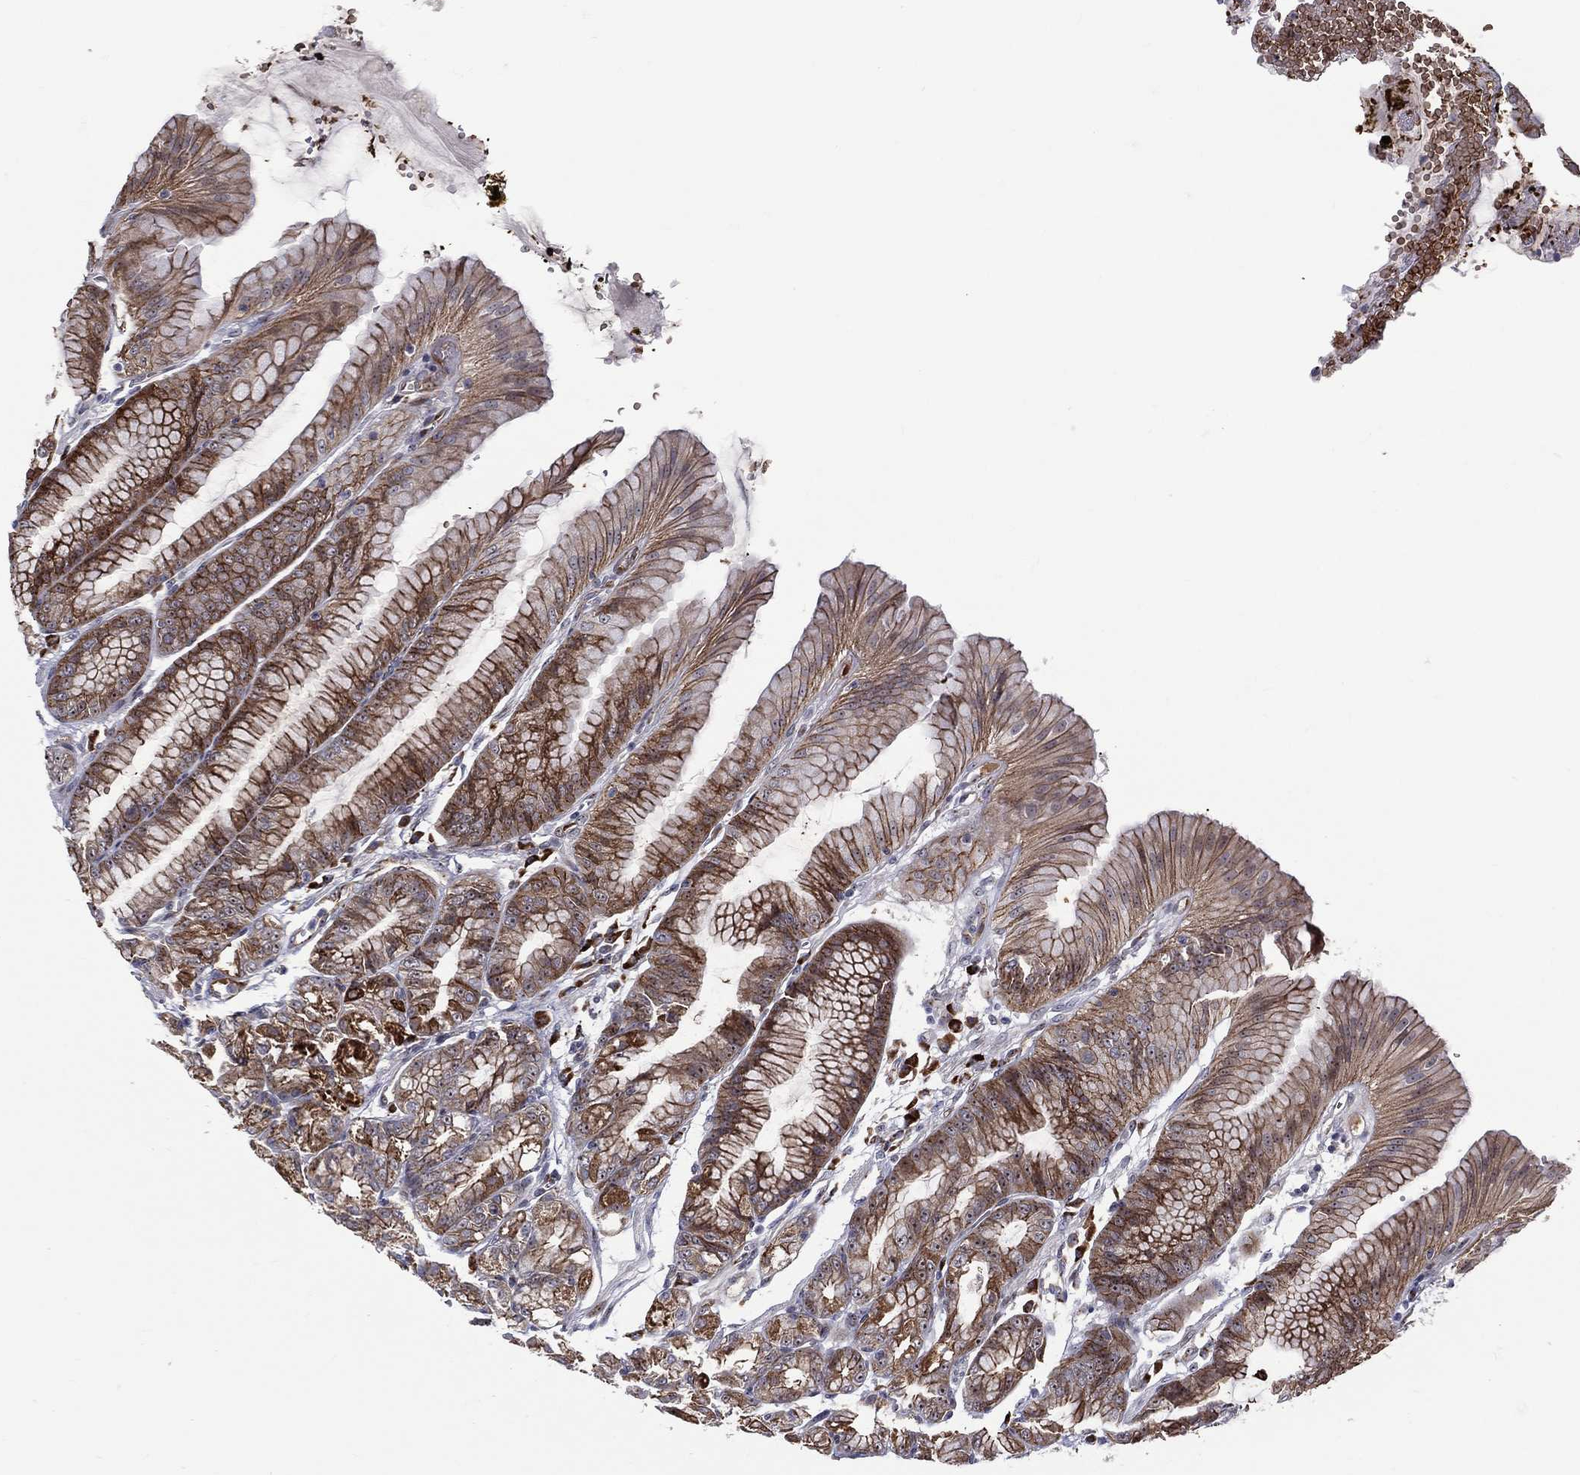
{"staining": {"intensity": "strong", "quantity": "25%-75%", "location": "cytoplasmic/membranous"}, "tissue": "stomach", "cell_type": "Glandular cells", "image_type": "normal", "snomed": [{"axis": "morphology", "description": "Normal tissue, NOS"}, {"axis": "topography", "description": "Stomach, lower"}], "caption": "Protein analysis of benign stomach shows strong cytoplasmic/membranous expression in approximately 25%-75% of glandular cells.", "gene": "VHL", "patient": {"sex": "male", "age": 71}}